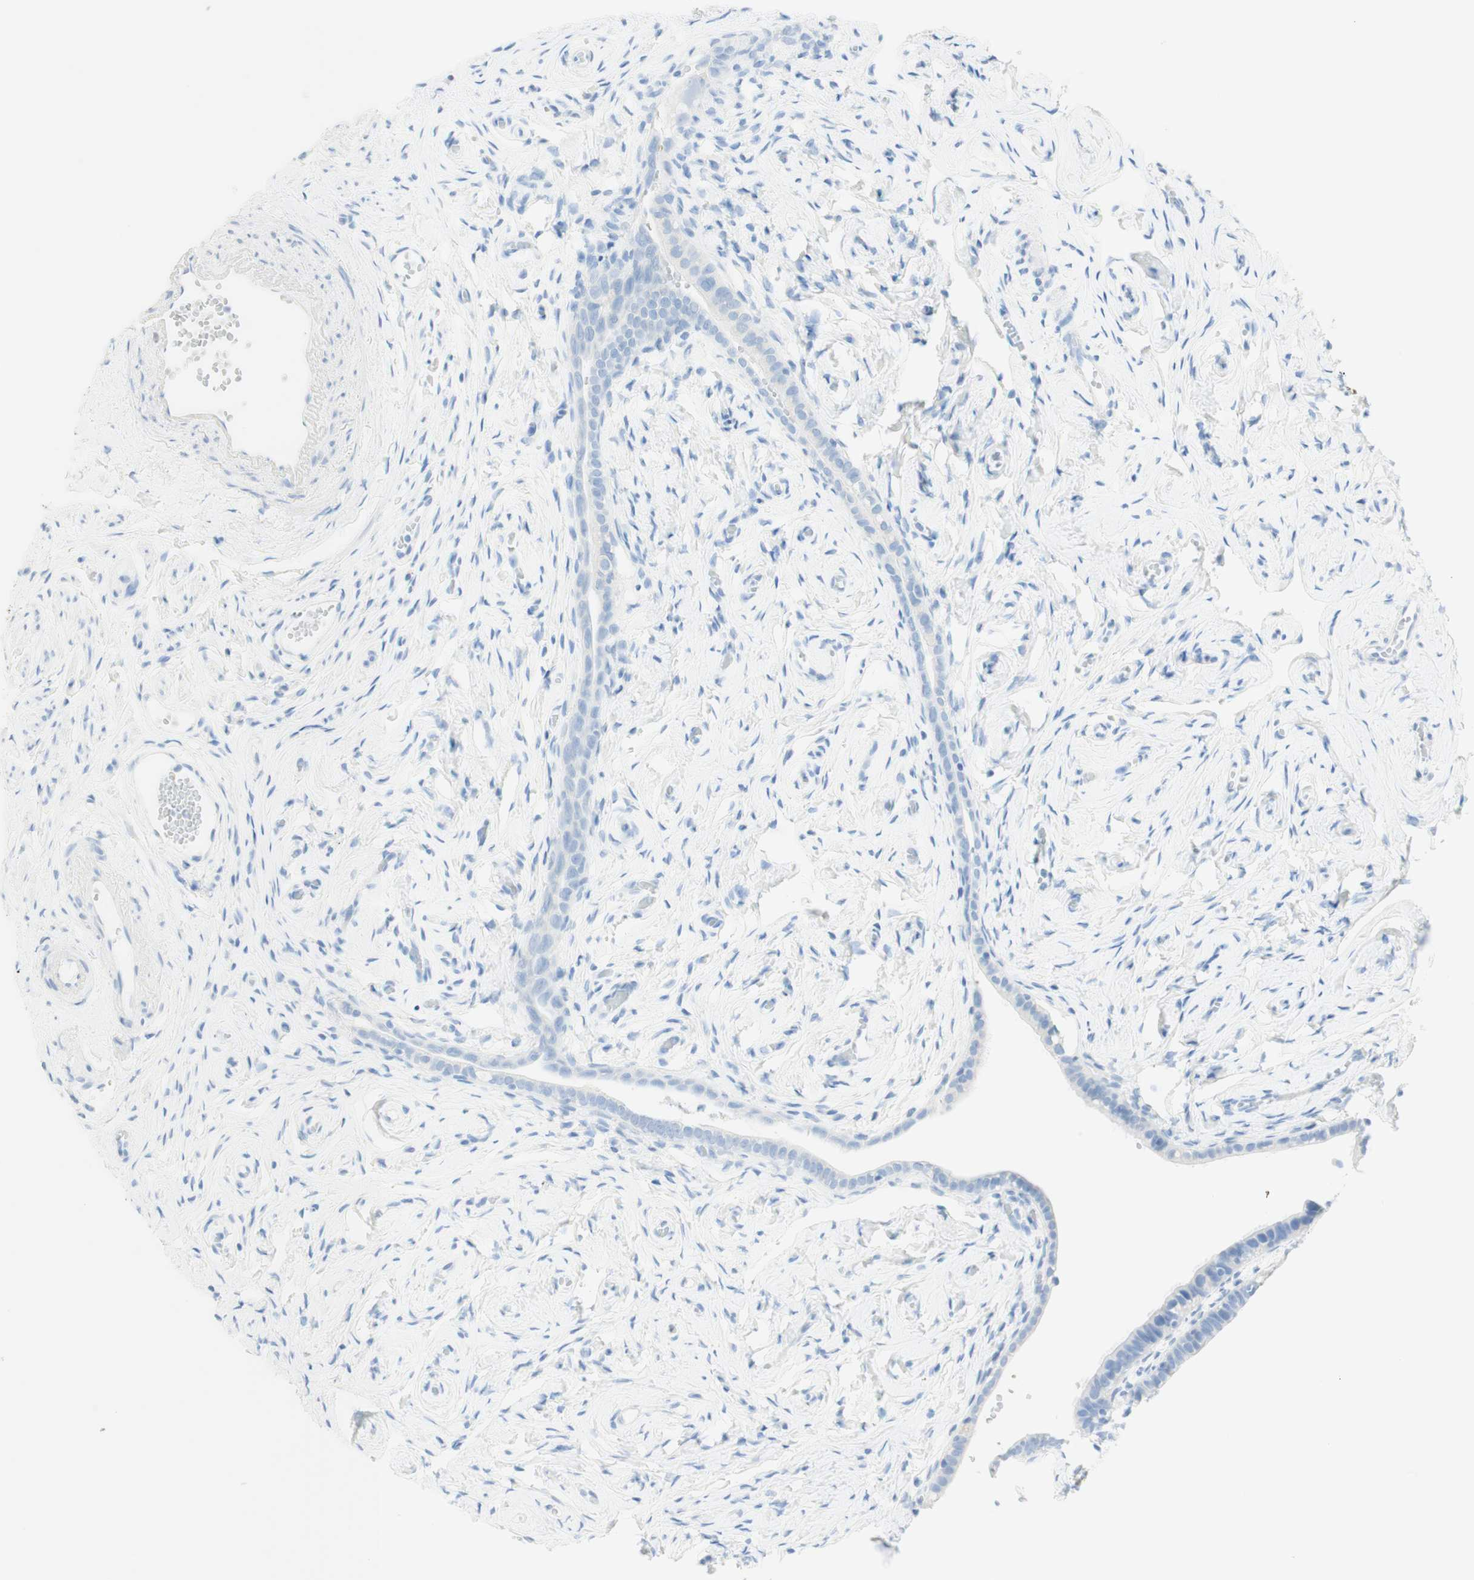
{"staining": {"intensity": "negative", "quantity": "none", "location": "none"}, "tissue": "fallopian tube", "cell_type": "Glandular cells", "image_type": "normal", "snomed": [{"axis": "morphology", "description": "Normal tissue, NOS"}, {"axis": "topography", "description": "Fallopian tube"}], "caption": "Immunohistochemical staining of benign fallopian tube displays no significant expression in glandular cells.", "gene": "TPO", "patient": {"sex": "female", "age": 71}}